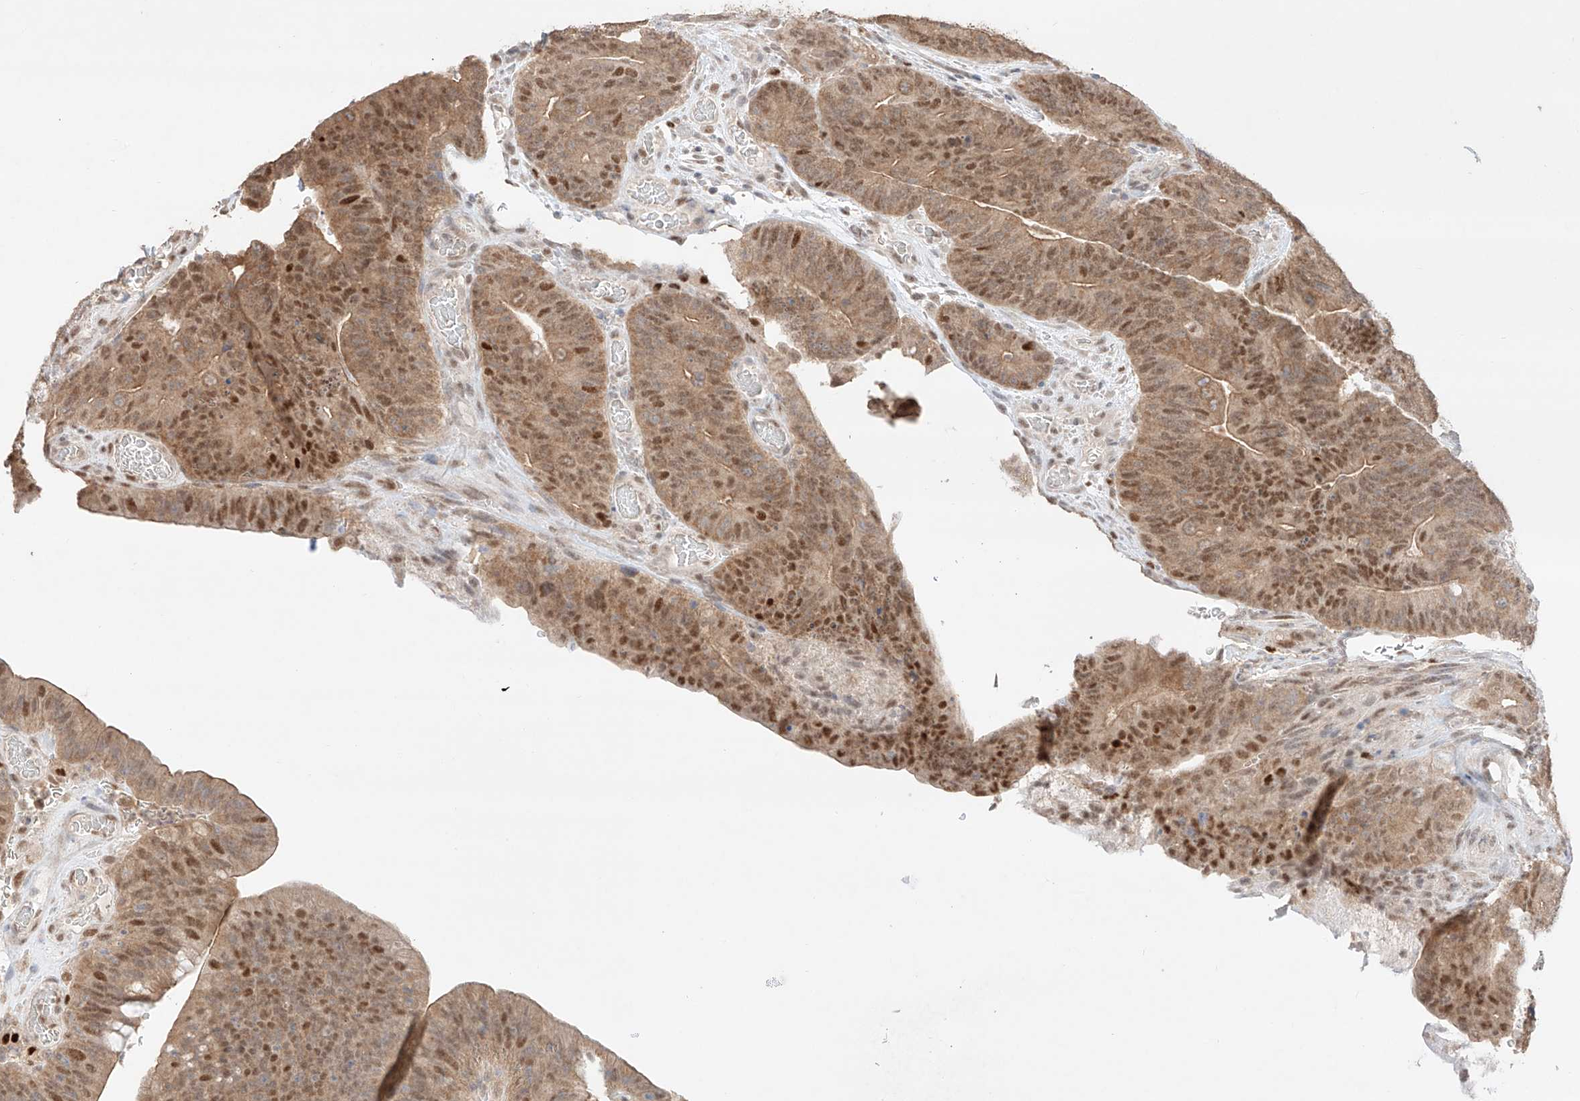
{"staining": {"intensity": "moderate", "quantity": ">75%", "location": "cytoplasmic/membranous,nuclear"}, "tissue": "colorectal cancer", "cell_type": "Tumor cells", "image_type": "cancer", "snomed": [{"axis": "morphology", "description": "Normal tissue, NOS"}, {"axis": "topography", "description": "Colon"}], "caption": "Immunohistochemical staining of colorectal cancer reveals medium levels of moderate cytoplasmic/membranous and nuclear staining in approximately >75% of tumor cells.", "gene": "APIP", "patient": {"sex": "female", "age": 82}}